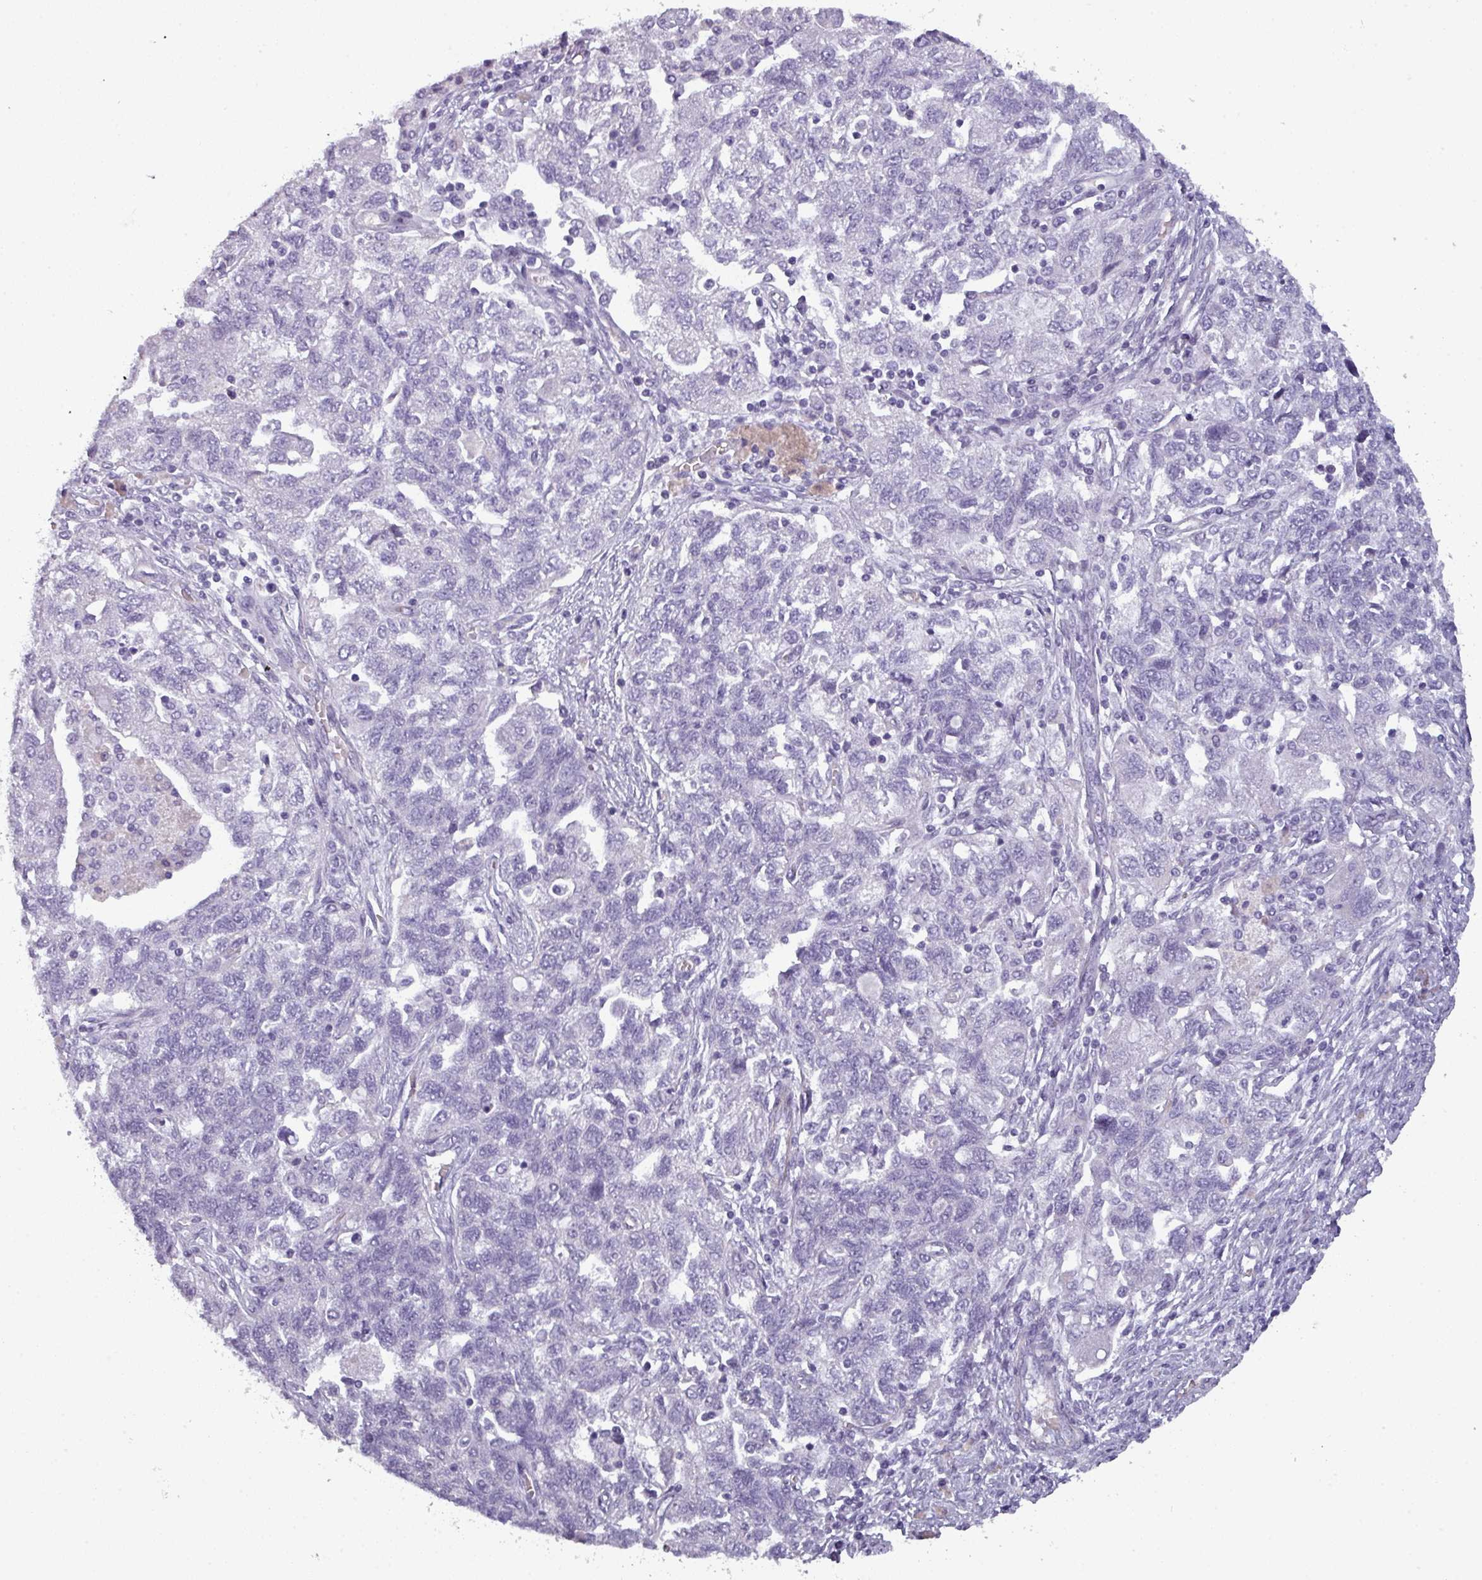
{"staining": {"intensity": "negative", "quantity": "none", "location": "none"}, "tissue": "ovarian cancer", "cell_type": "Tumor cells", "image_type": "cancer", "snomed": [{"axis": "morphology", "description": "Carcinoma, NOS"}, {"axis": "morphology", "description": "Cystadenocarcinoma, serous, NOS"}, {"axis": "topography", "description": "Ovary"}], "caption": "Ovarian cancer (carcinoma) was stained to show a protein in brown. There is no significant expression in tumor cells.", "gene": "AREL1", "patient": {"sex": "female", "age": 69}}